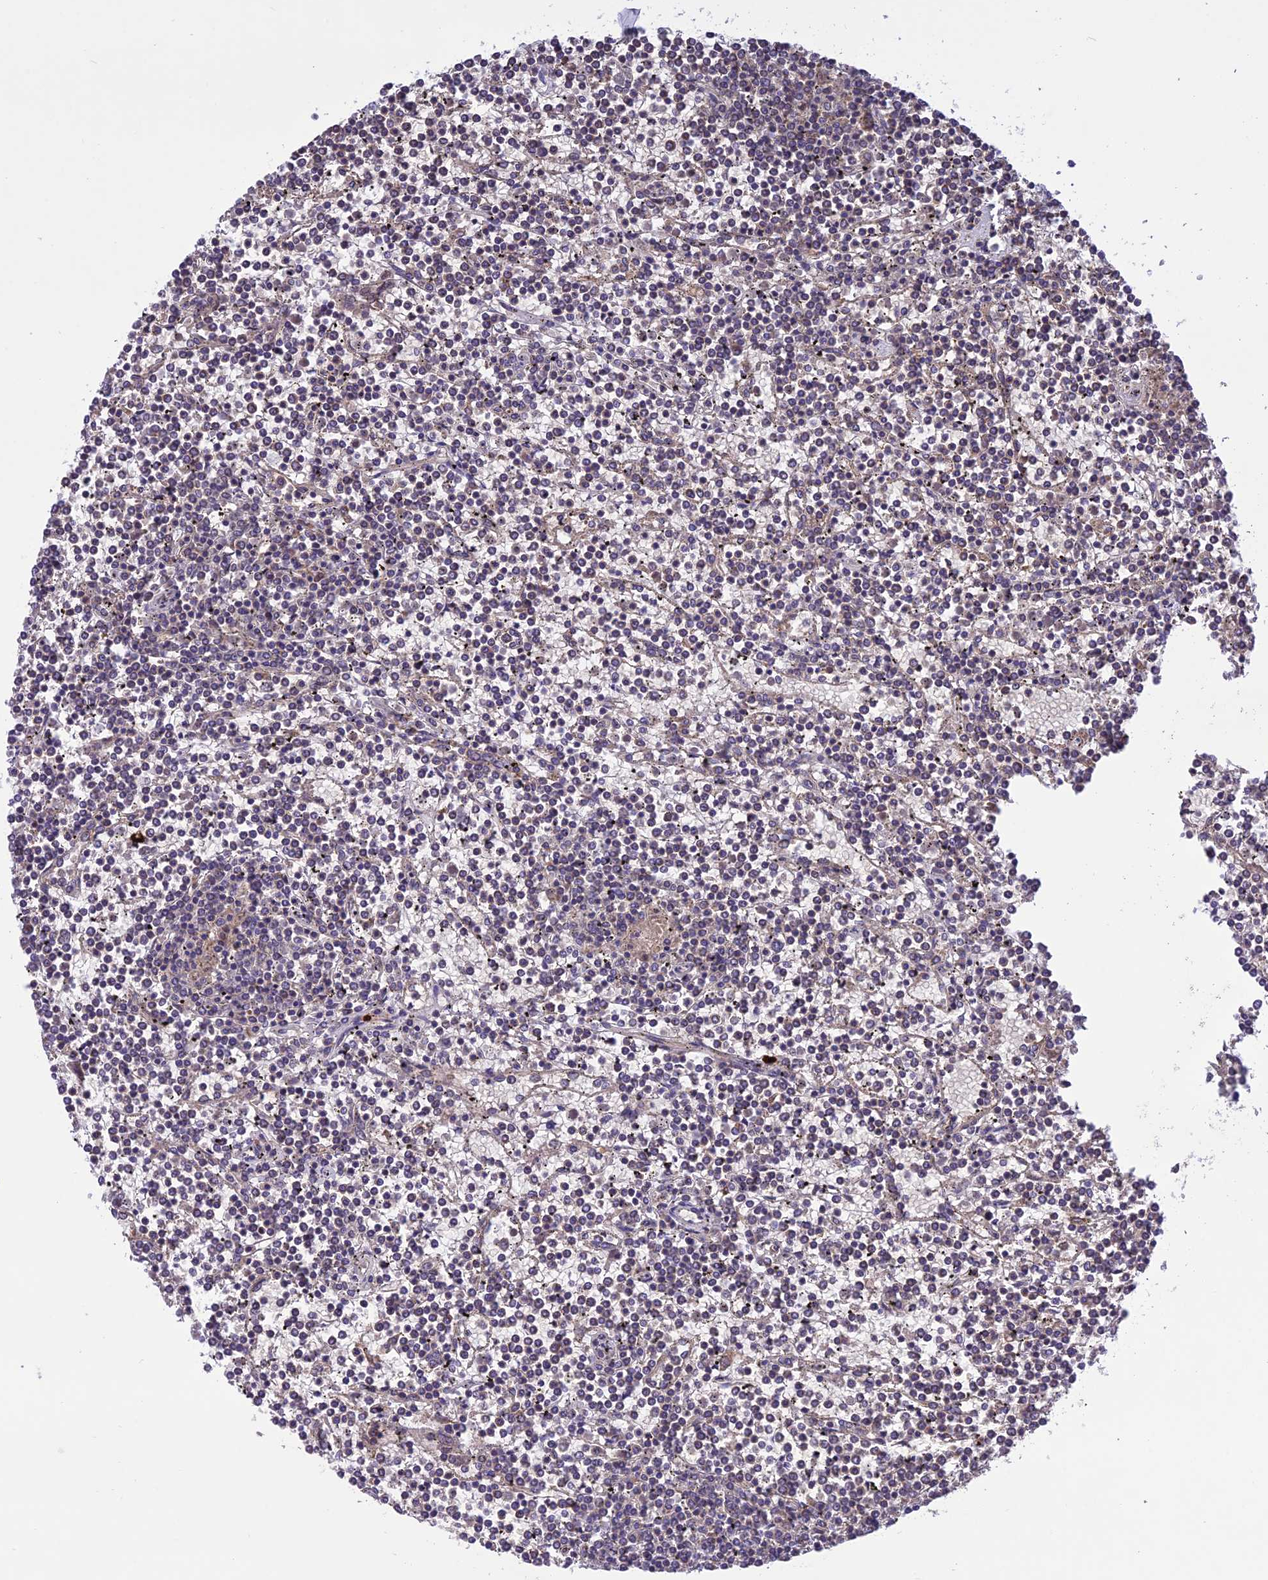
{"staining": {"intensity": "negative", "quantity": "none", "location": "none"}, "tissue": "lymphoma", "cell_type": "Tumor cells", "image_type": "cancer", "snomed": [{"axis": "morphology", "description": "Malignant lymphoma, non-Hodgkin's type, Low grade"}, {"axis": "topography", "description": "Spleen"}], "caption": "This is an immunohistochemistry (IHC) histopathology image of human malignant lymphoma, non-Hodgkin's type (low-grade). There is no staining in tumor cells.", "gene": "NDUFAF1", "patient": {"sex": "female", "age": 19}}